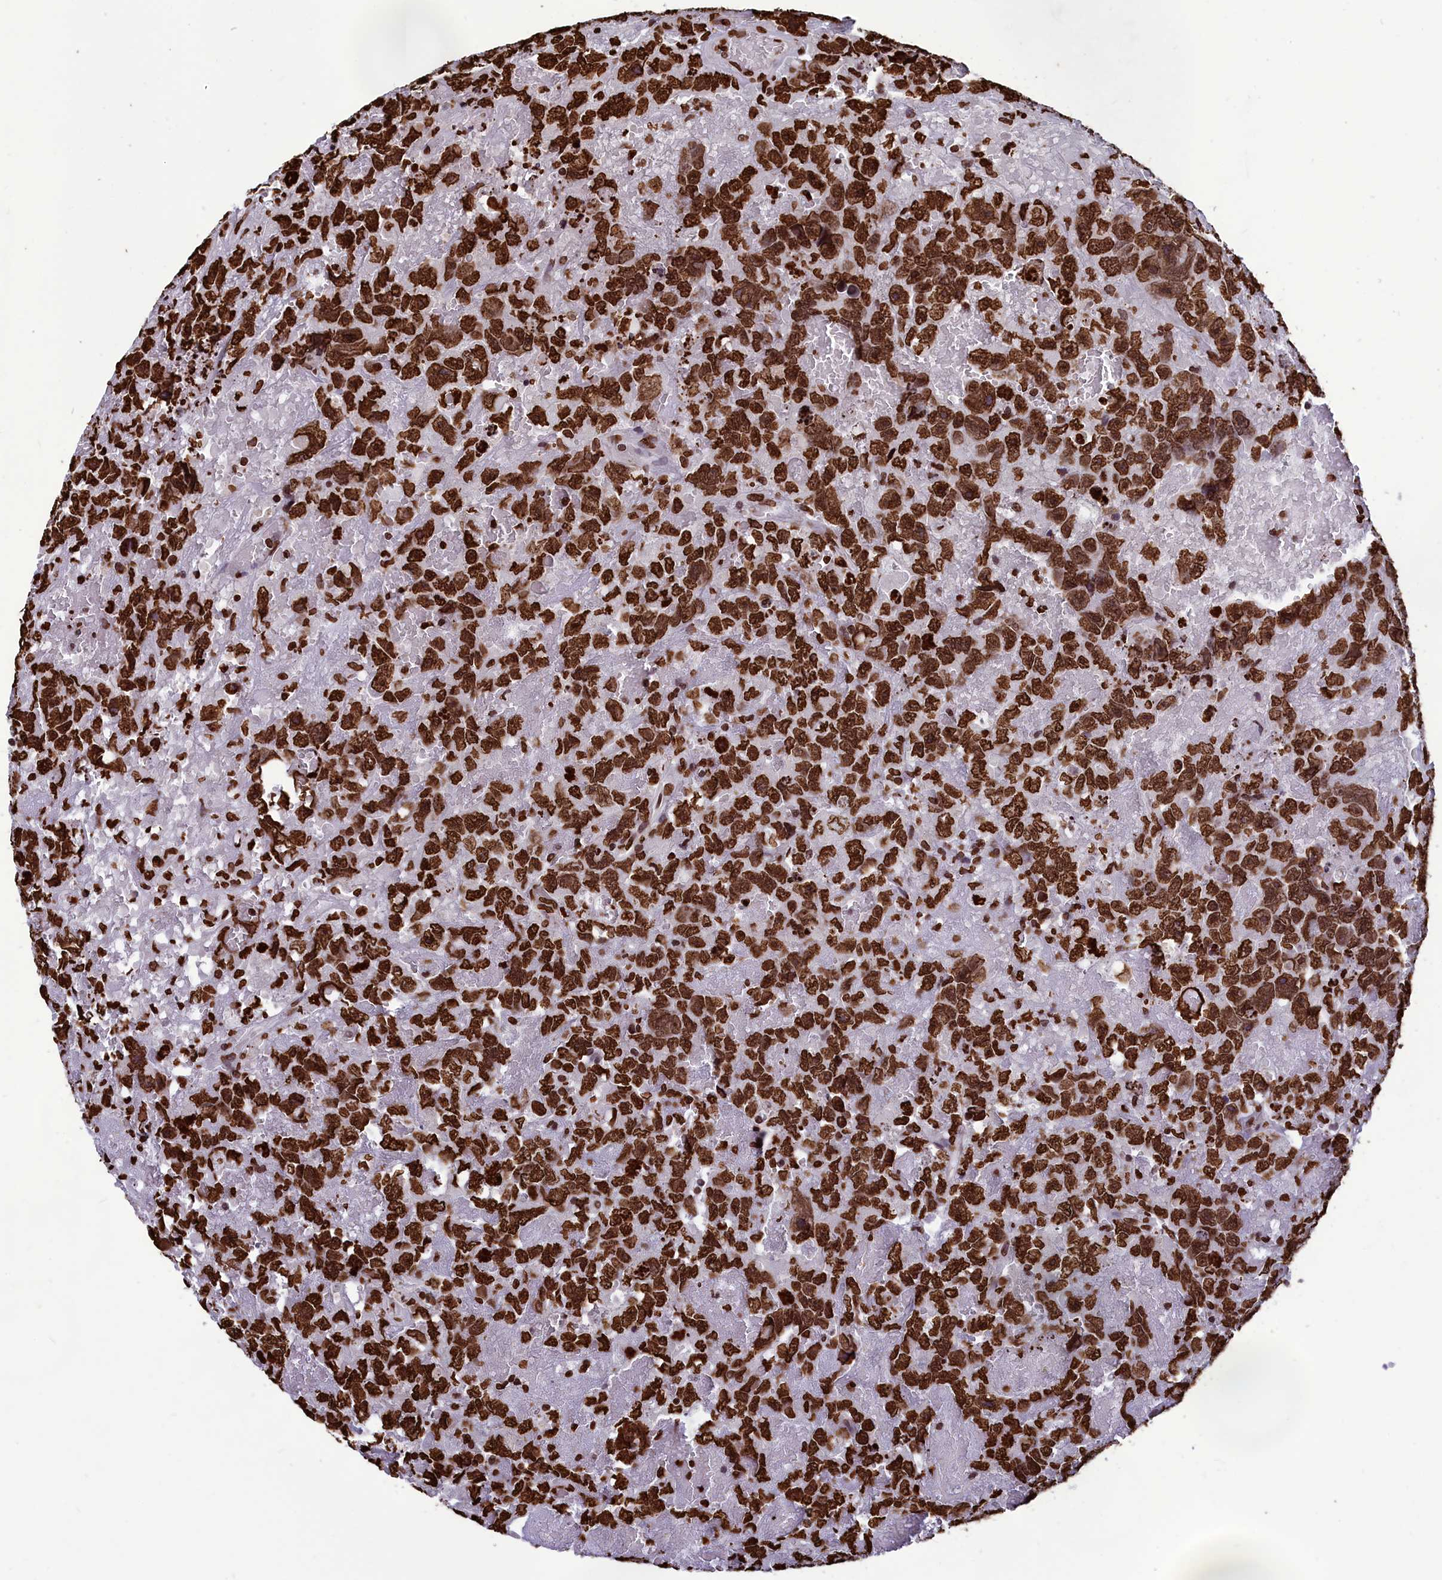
{"staining": {"intensity": "strong", "quantity": ">75%", "location": "nuclear"}, "tissue": "testis cancer", "cell_type": "Tumor cells", "image_type": "cancer", "snomed": [{"axis": "morphology", "description": "Carcinoma, Embryonal, NOS"}, {"axis": "topography", "description": "Testis"}], "caption": "The micrograph demonstrates immunohistochemical staining of embryonal carcinoma (testis). There is strong nuclear positivity is seen in approximately >75% of tumor cells.", "gene": "AKAP17A", "patient": {"sex": "male", "age": 45}}